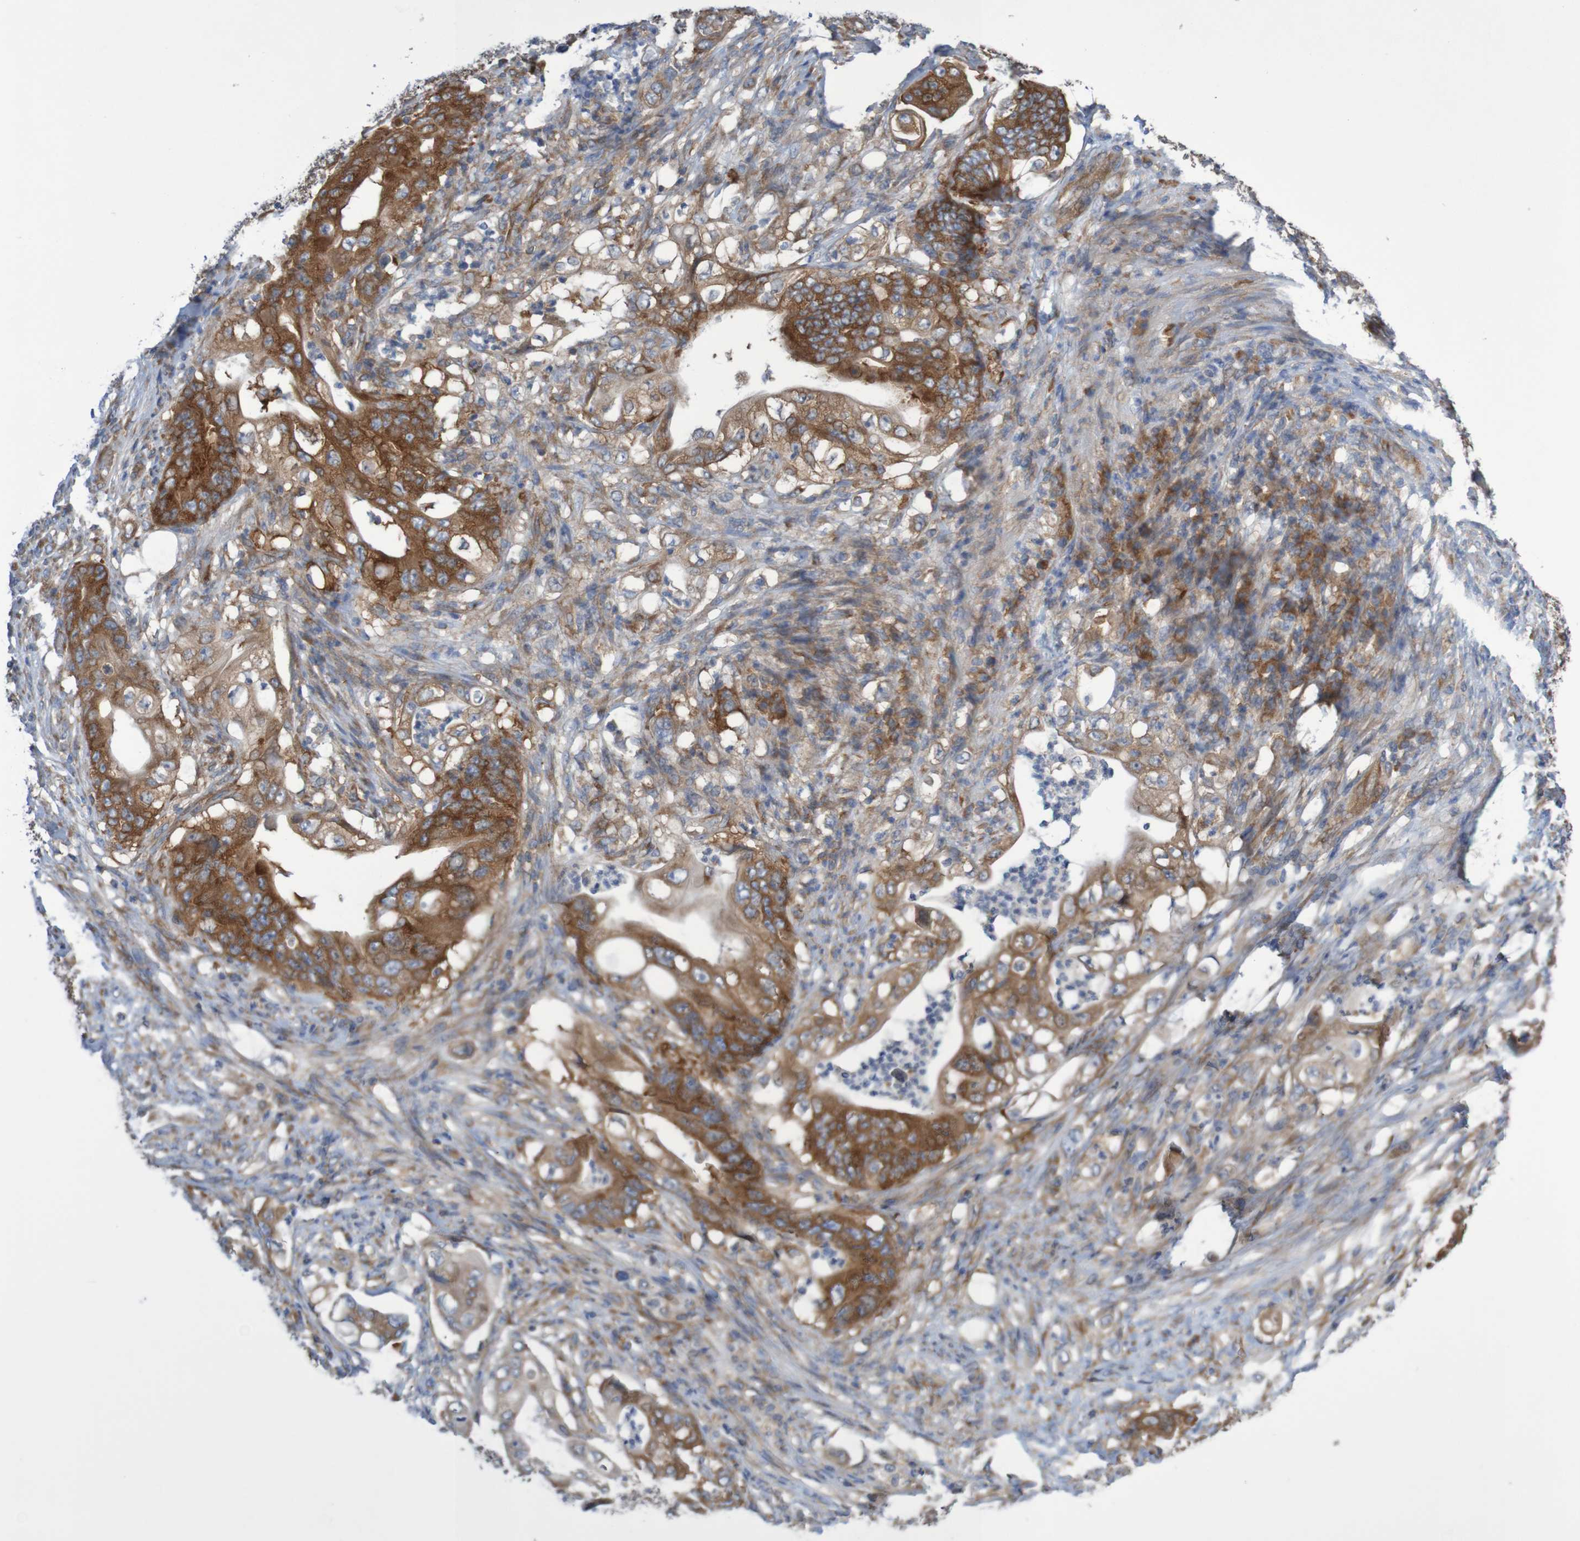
{"staining": {"intensity": "strong", "quantity": ">75%", "location": "cytoplasmic/membranous"}, "tissue": "stomach cancer", "cell_type": "Tumor cells", "image_type": "cancer", "snomed": [{"axis": "morphology", "description": "Adenocarcinoma, NOS"}, {"axis": "topography", "description": "Stomach"}], "caption": "Adenocarcinoma (stomach) stained with DAB IHC displays high levels of strong cytoplasmic/membranous staining in about >75% of tumor cells. Immunohistochemistry stains the protein in brown and the nuclei are stained blue.", "gene": "LRRC47", "patient": {"sex": "female", "age": 73}}